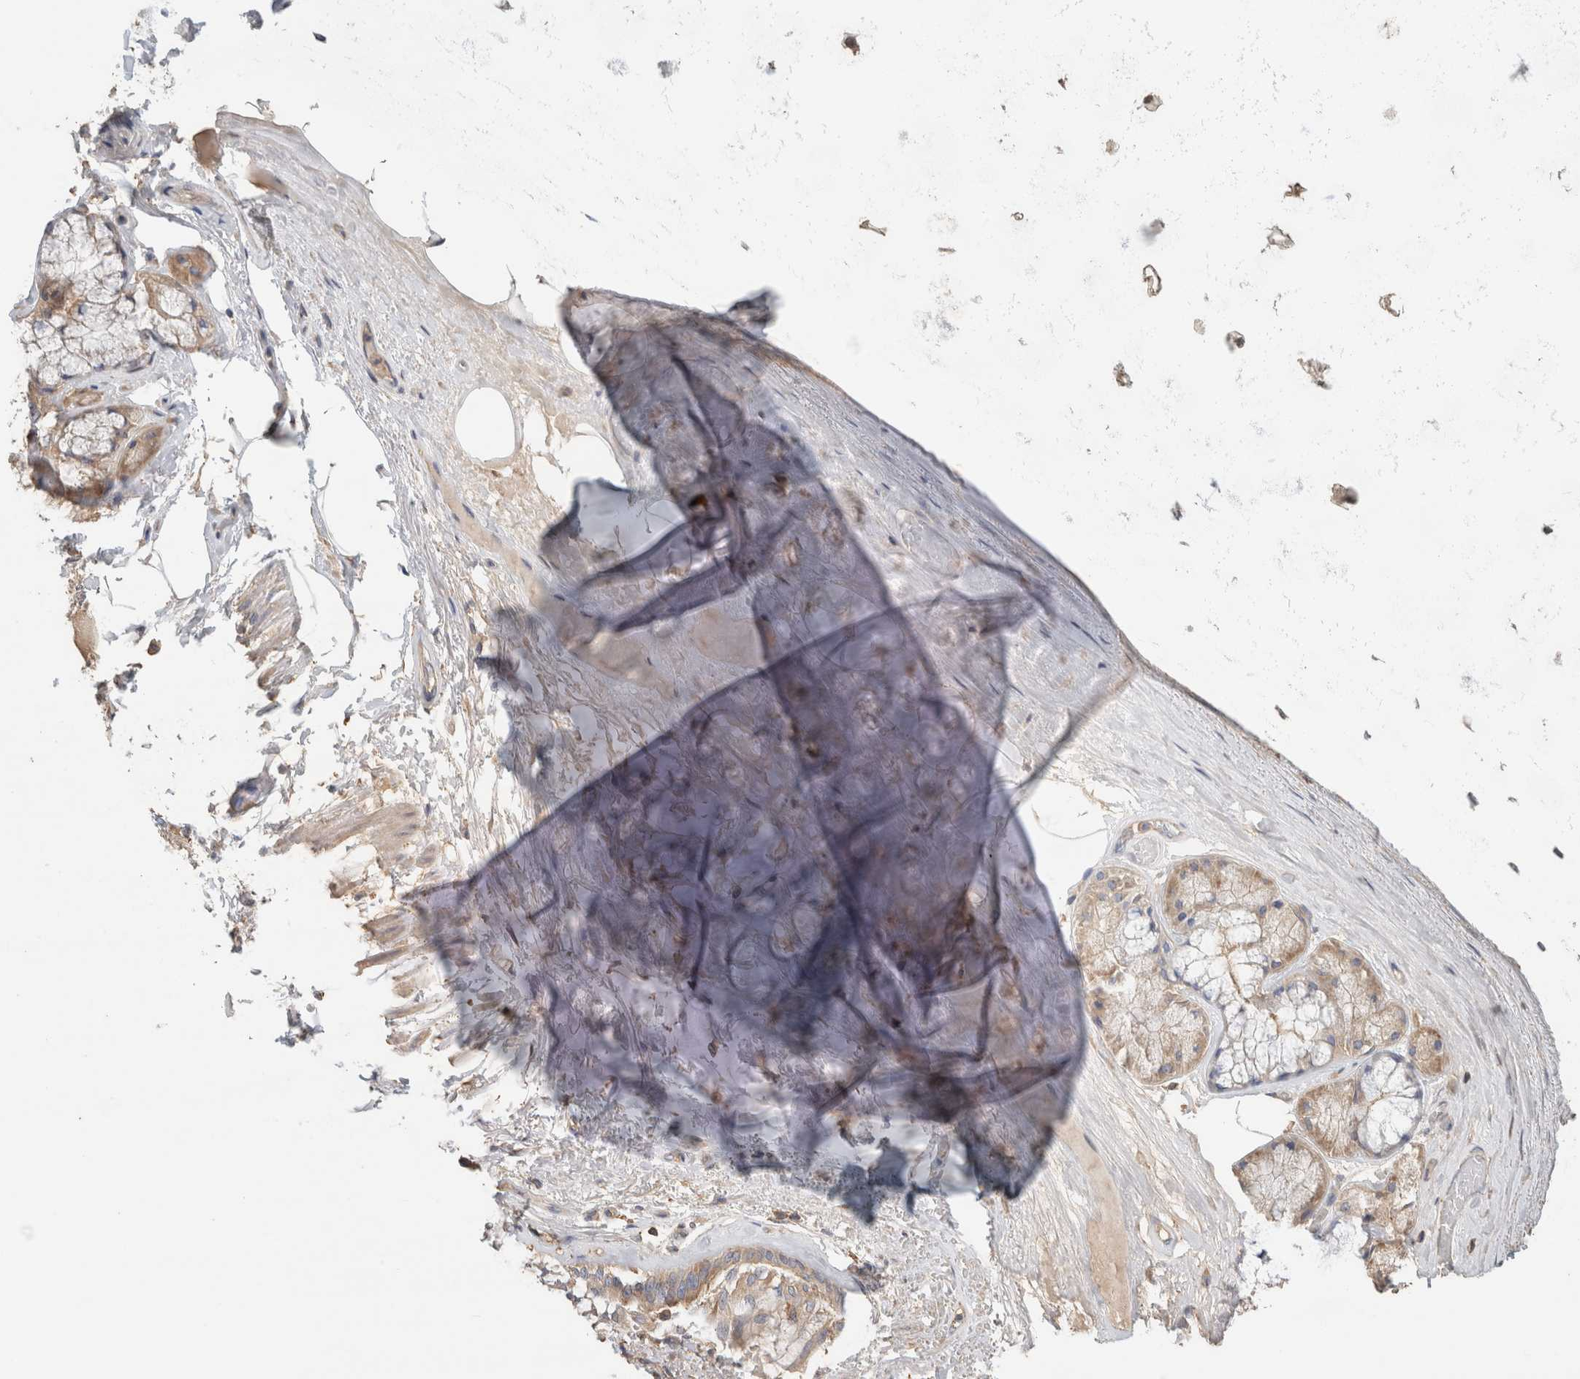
{"staining": {"intensity": "weak", "quantity": ">75%", "location": "cytoplasmic/membranous"}, "tissue": "adipose tissue", "cell_type": "Adipocytes", "image_type": "normal", "snomed": [{"axis": "morphology", "description": "Normal tissue, NOS"}, {"axis": "topography", "description": "Bronchus"}], "caption": "IHC (DAB (3,3'-diaminobenzidine)) staining of unremarkable adipose tissue displays weak cytoplasmic/membranous protein staining in about >75% of adipocytes.", "gene": "EIF4G3", "patient": {"sex": "male", "age": 66}}